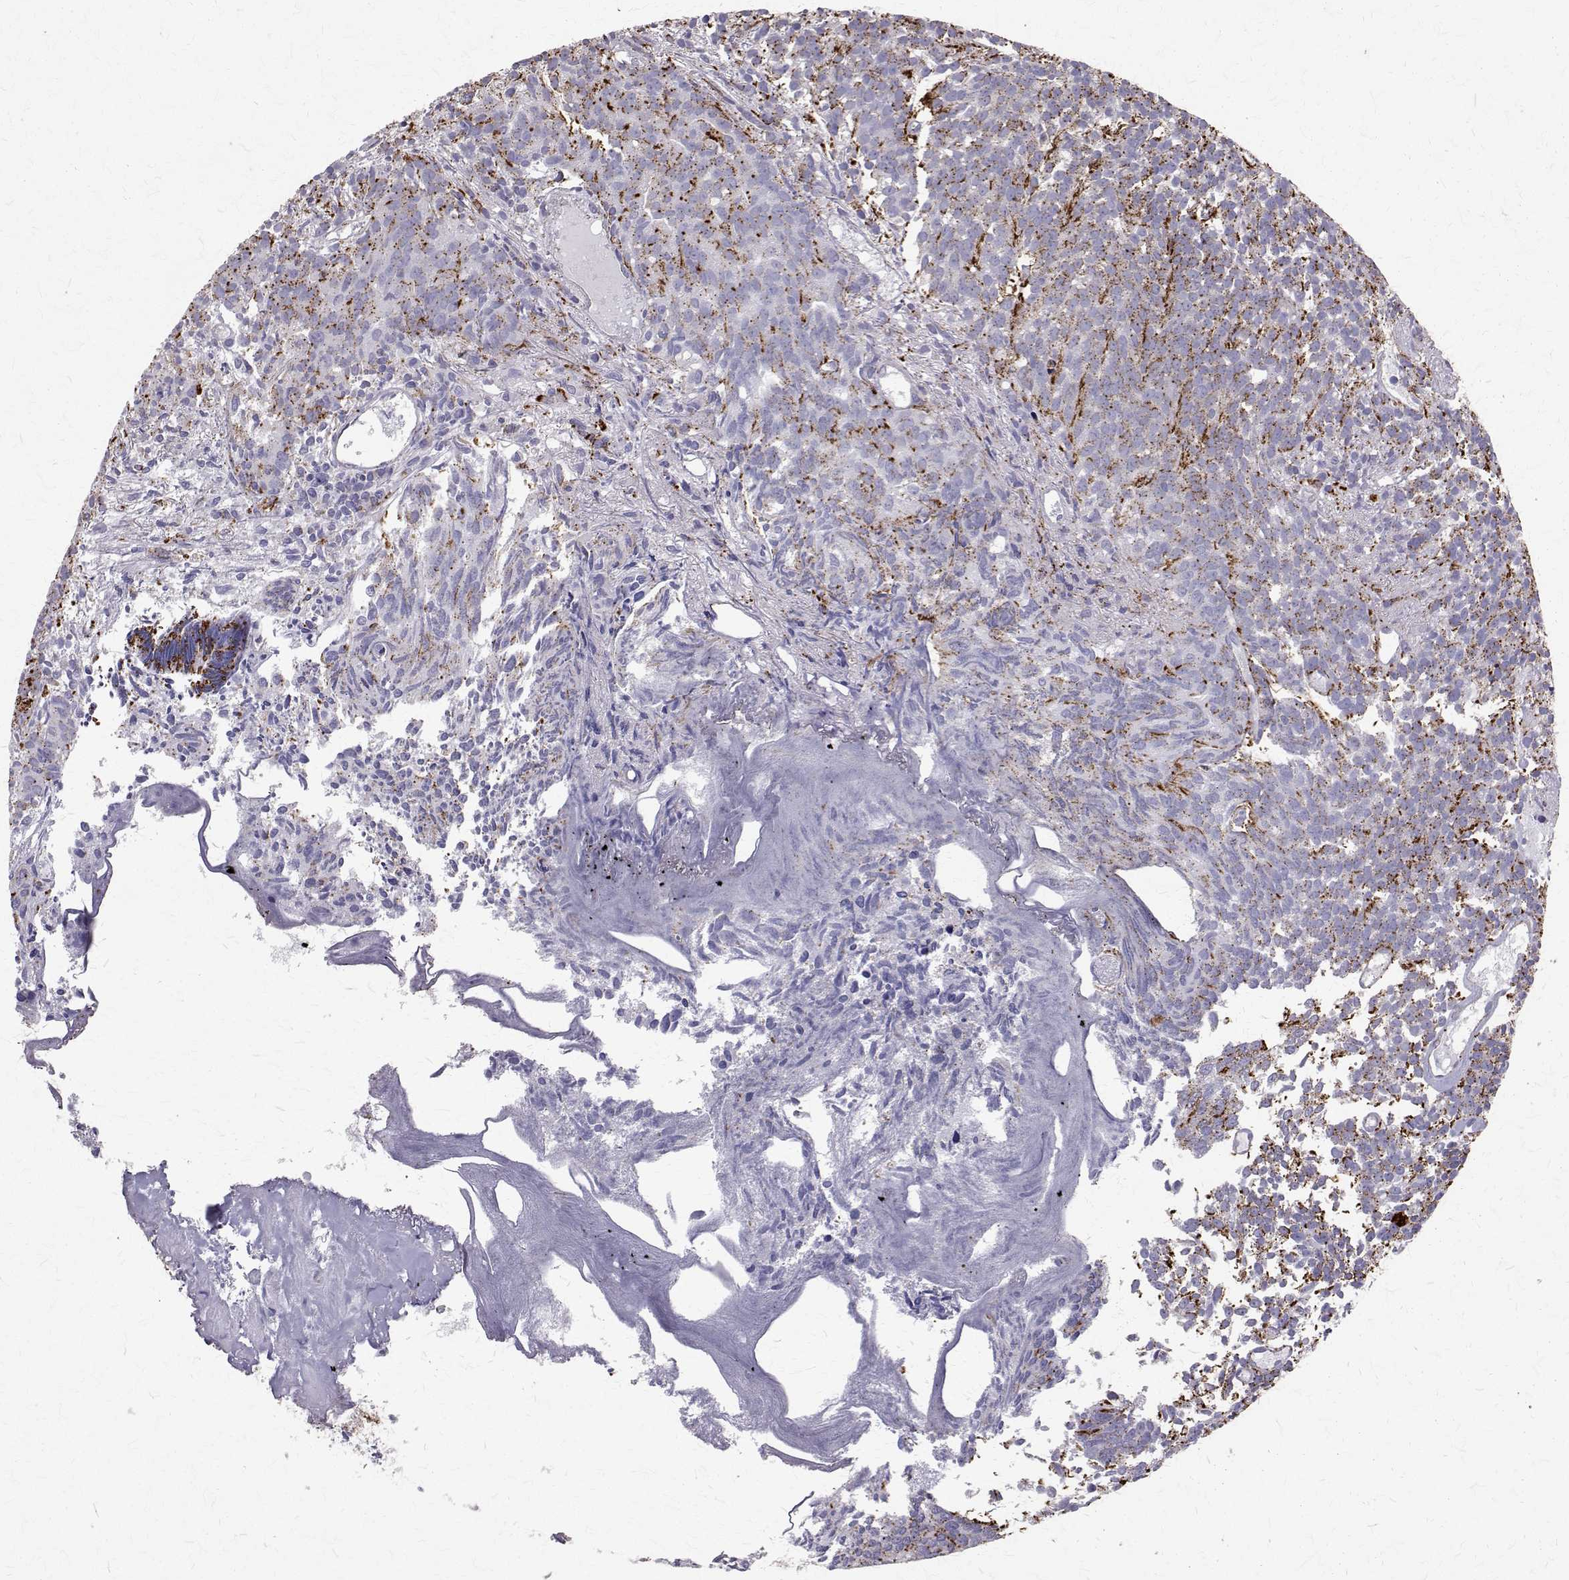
{"staining": {"intensity": "moderate", "quantity": "25%-75%", "location": "cytoplasmic/membranous"}, "tissue": "prostate cancer", "cell_type": "Tumor cells", "image_type": "cancer", "snomed": [{"axis": "morphology", "description": "Adenocarcinoma, High grade"}, {"axis": "topography", "description": "Prostate"}], "caption": "DAB immunohistochemical staining of prostate cancer demonstrates moderate cytoplasmic/membranous protein positivity in about 25%-75% of tumor cells.", "gene": "TPP1", "patient": {"sex": "male", "age": 58}}